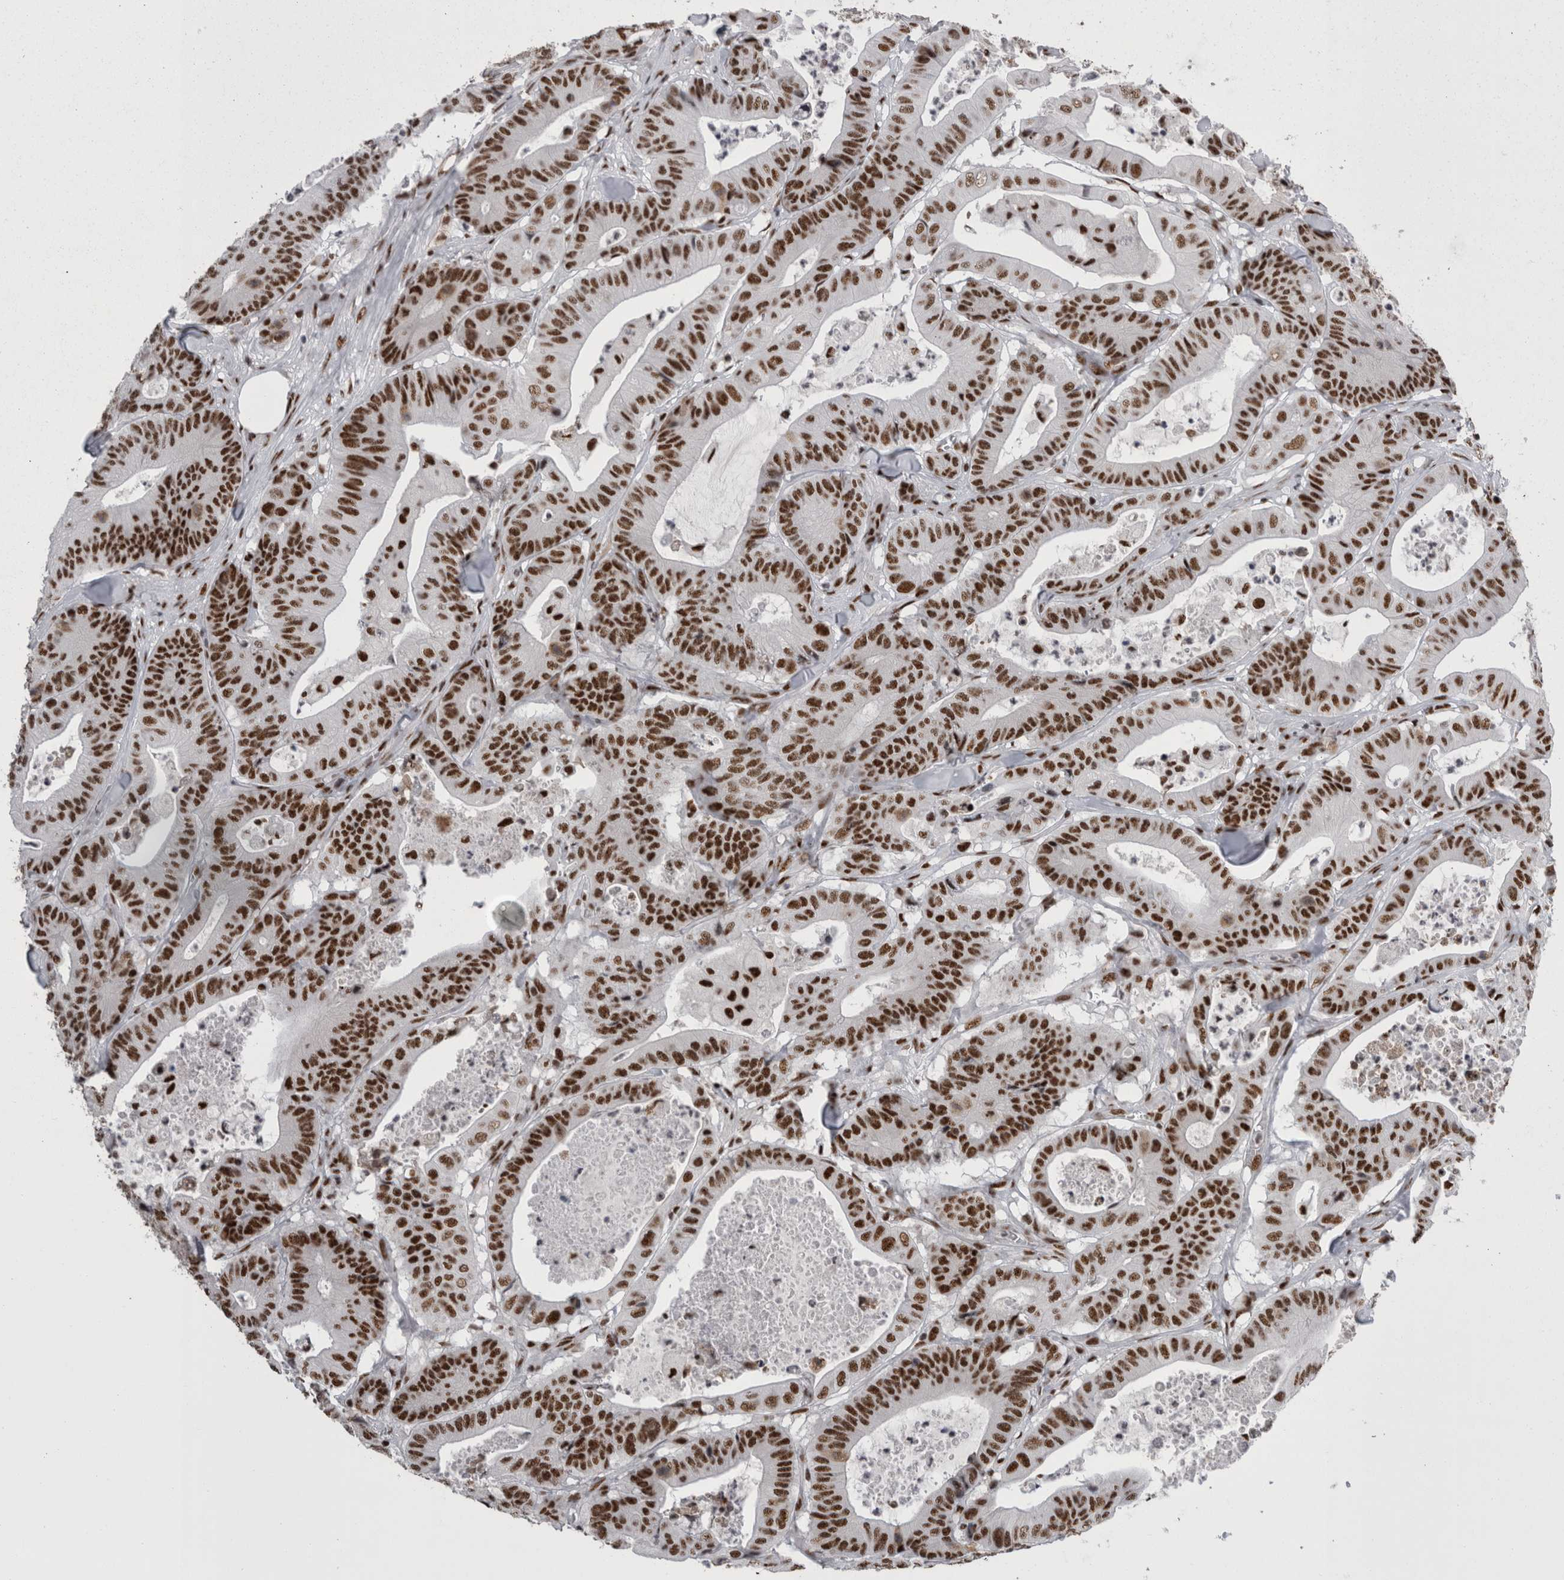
{"staining": {"intensity": "strong", "quantity": ">75%", "location": "nuclear"}, "tissue": "colorectal cancer", "cell_type": "Tumor cells", "image_type": "cancer", "snomed": [{"axis": "morphology", "description": "Adenocarcinoma, NOS"}, {"axis": "topography", "description": "Colon"}], "caption": "Strong nuclear expression for a protein is seen in approximately >75% of tumor cells of colorectal cancer using immunohistochemistry (IHC).", "gene": "SNRNP40", "patient": {"sex": "female", "age": 84}}